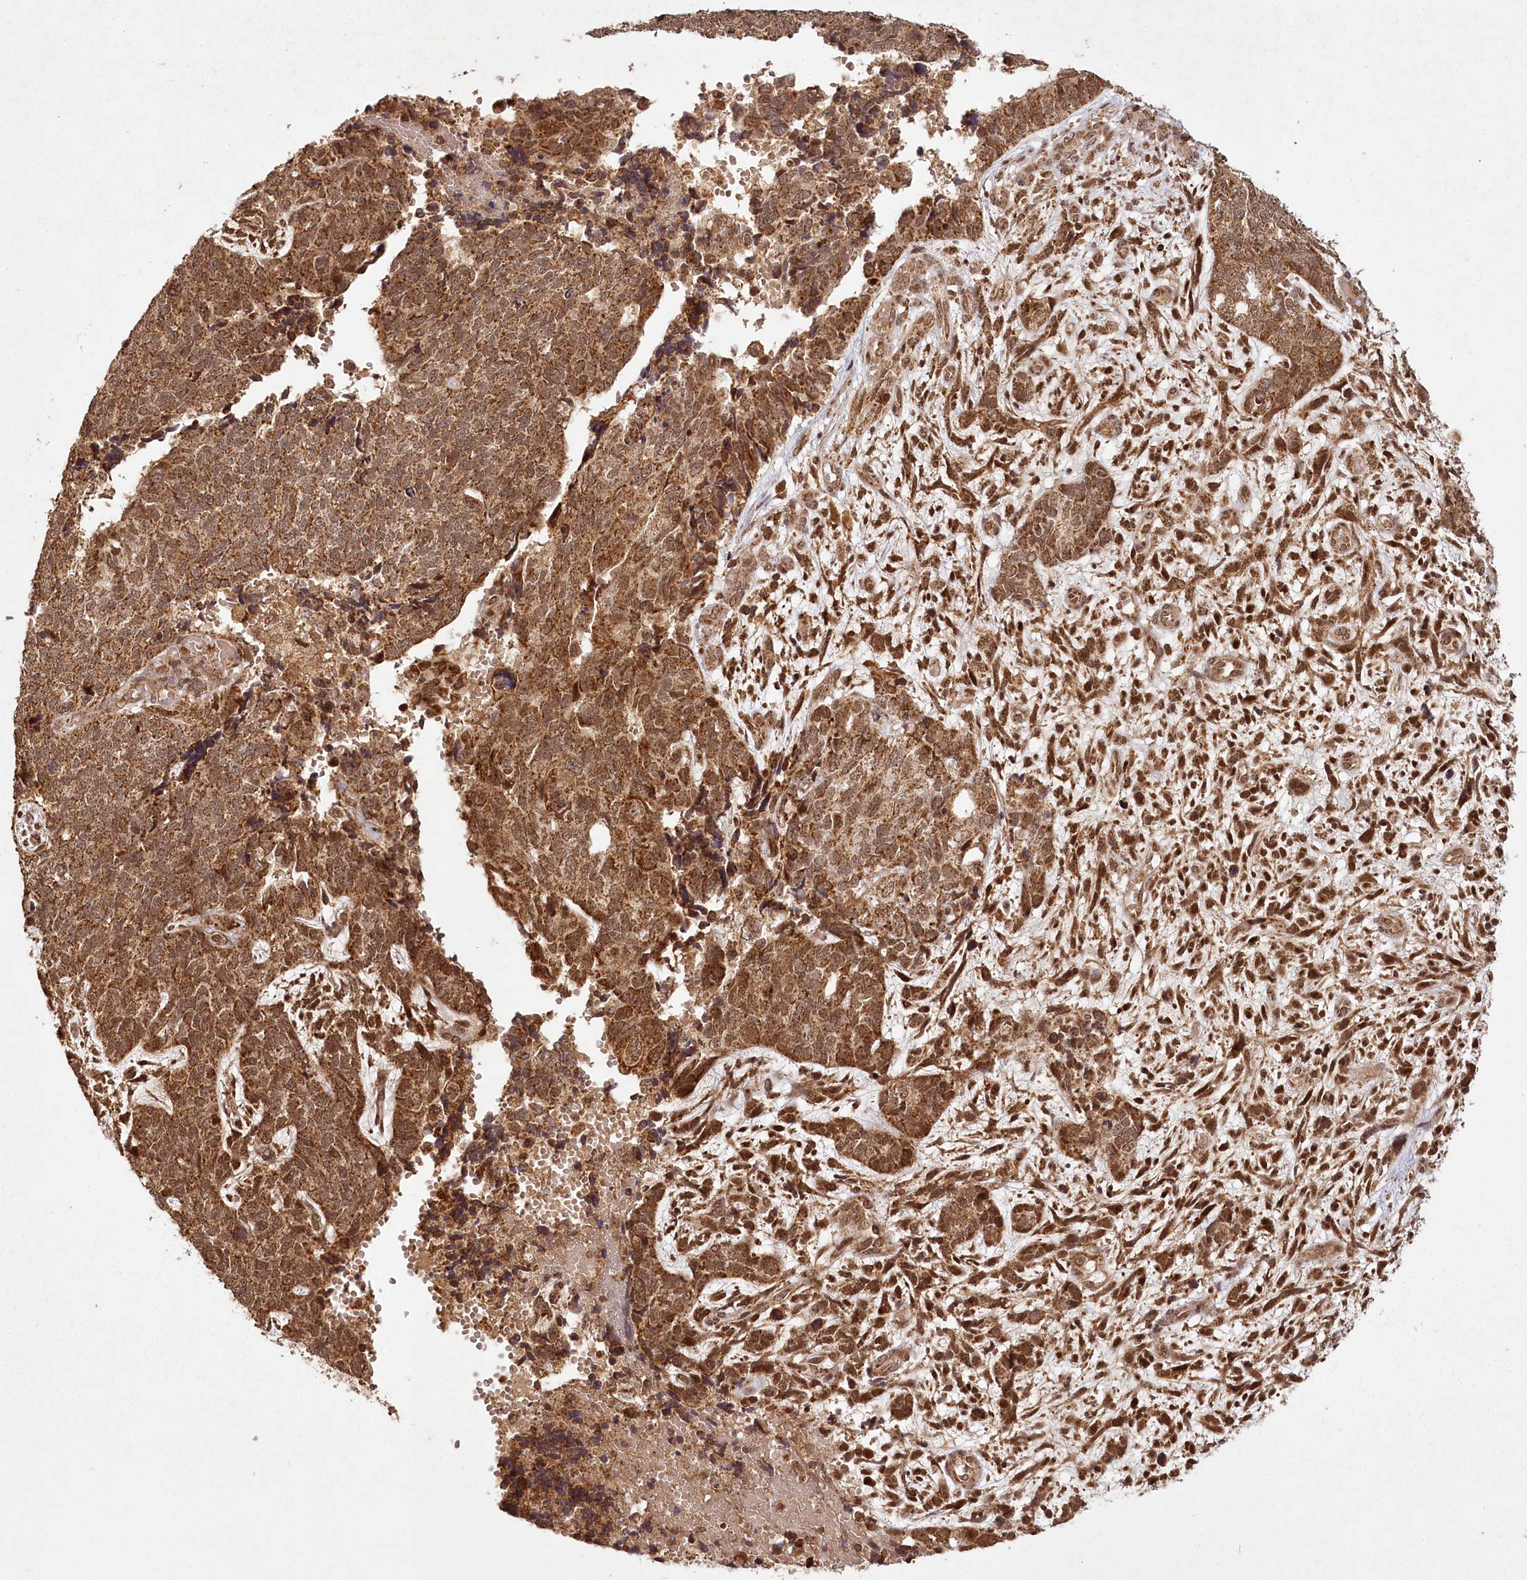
{"staining": {"intensity": "strong", "quantity": ">75%", "location": "cytoplasmic/membranous"}, "tissue": "cervical cancer", "cell_type": "Tumor cells", "image_type": "cancer", "snomed": [{"axis": "morphology", "description": "Squamous cell carcinoma, NOS"}, {"axis": "topography", "description": "Cervix"}], "caption": "Immunohistochemical staining of human cervical cancer (squamous cell carcinoma) demonstrates strong cytoplasmic/membranous protein expression in approximately >75% of tumor cells.", "gene": "MICU1", "patient": {"sex": "female", "age": 63}}